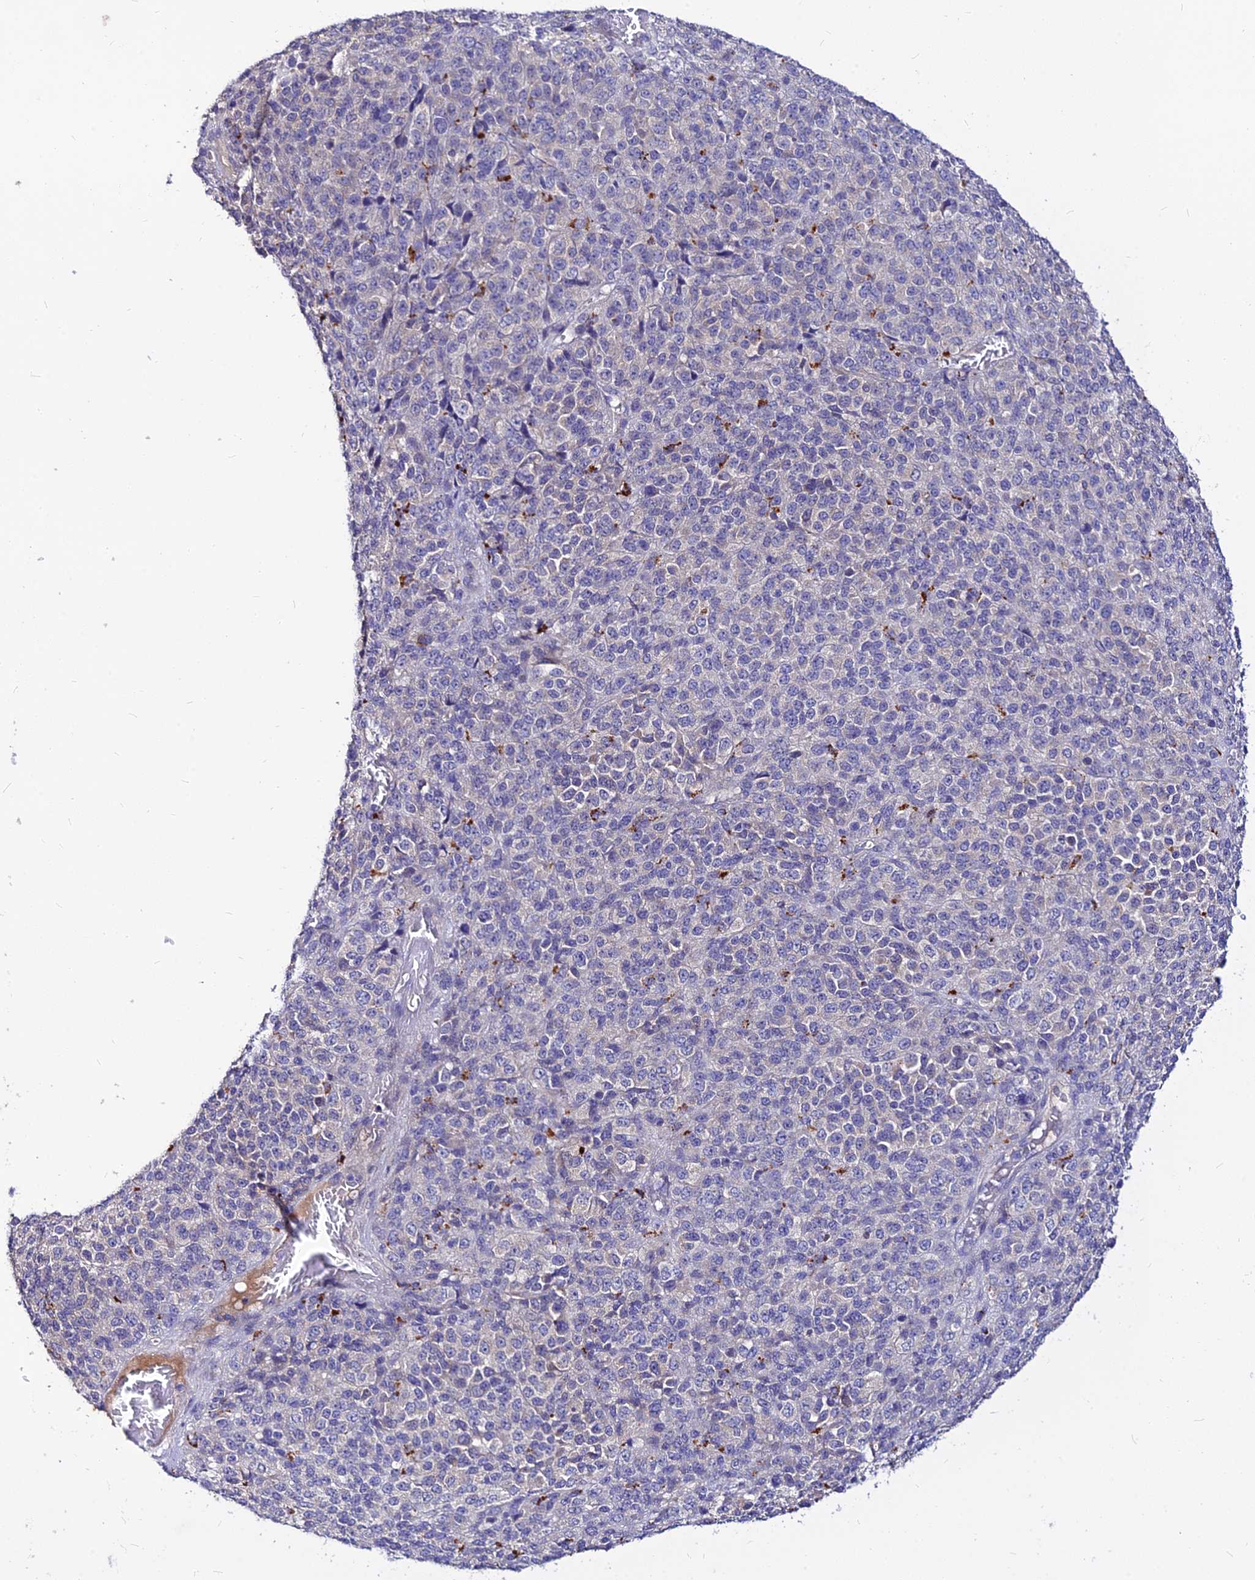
{"staining": {"intensity": "negative", "quantity": "none", "location": "none"}, "tissue": "melanoma", "cell_type": "Tumor cells", "image_type": "cancer", "snomed": [{"axis": "morphology", "description": "Malignant melanoma, Metastatic site"}, {"axis": "topography", "description": "Brain"}], "caption": "Immunohistochemical staining of malignant melanoma (metastatic site) displays no significant staining in tumor cells.", "gene": "CZIB", "patient": {"sex": "female", "age": 56}}